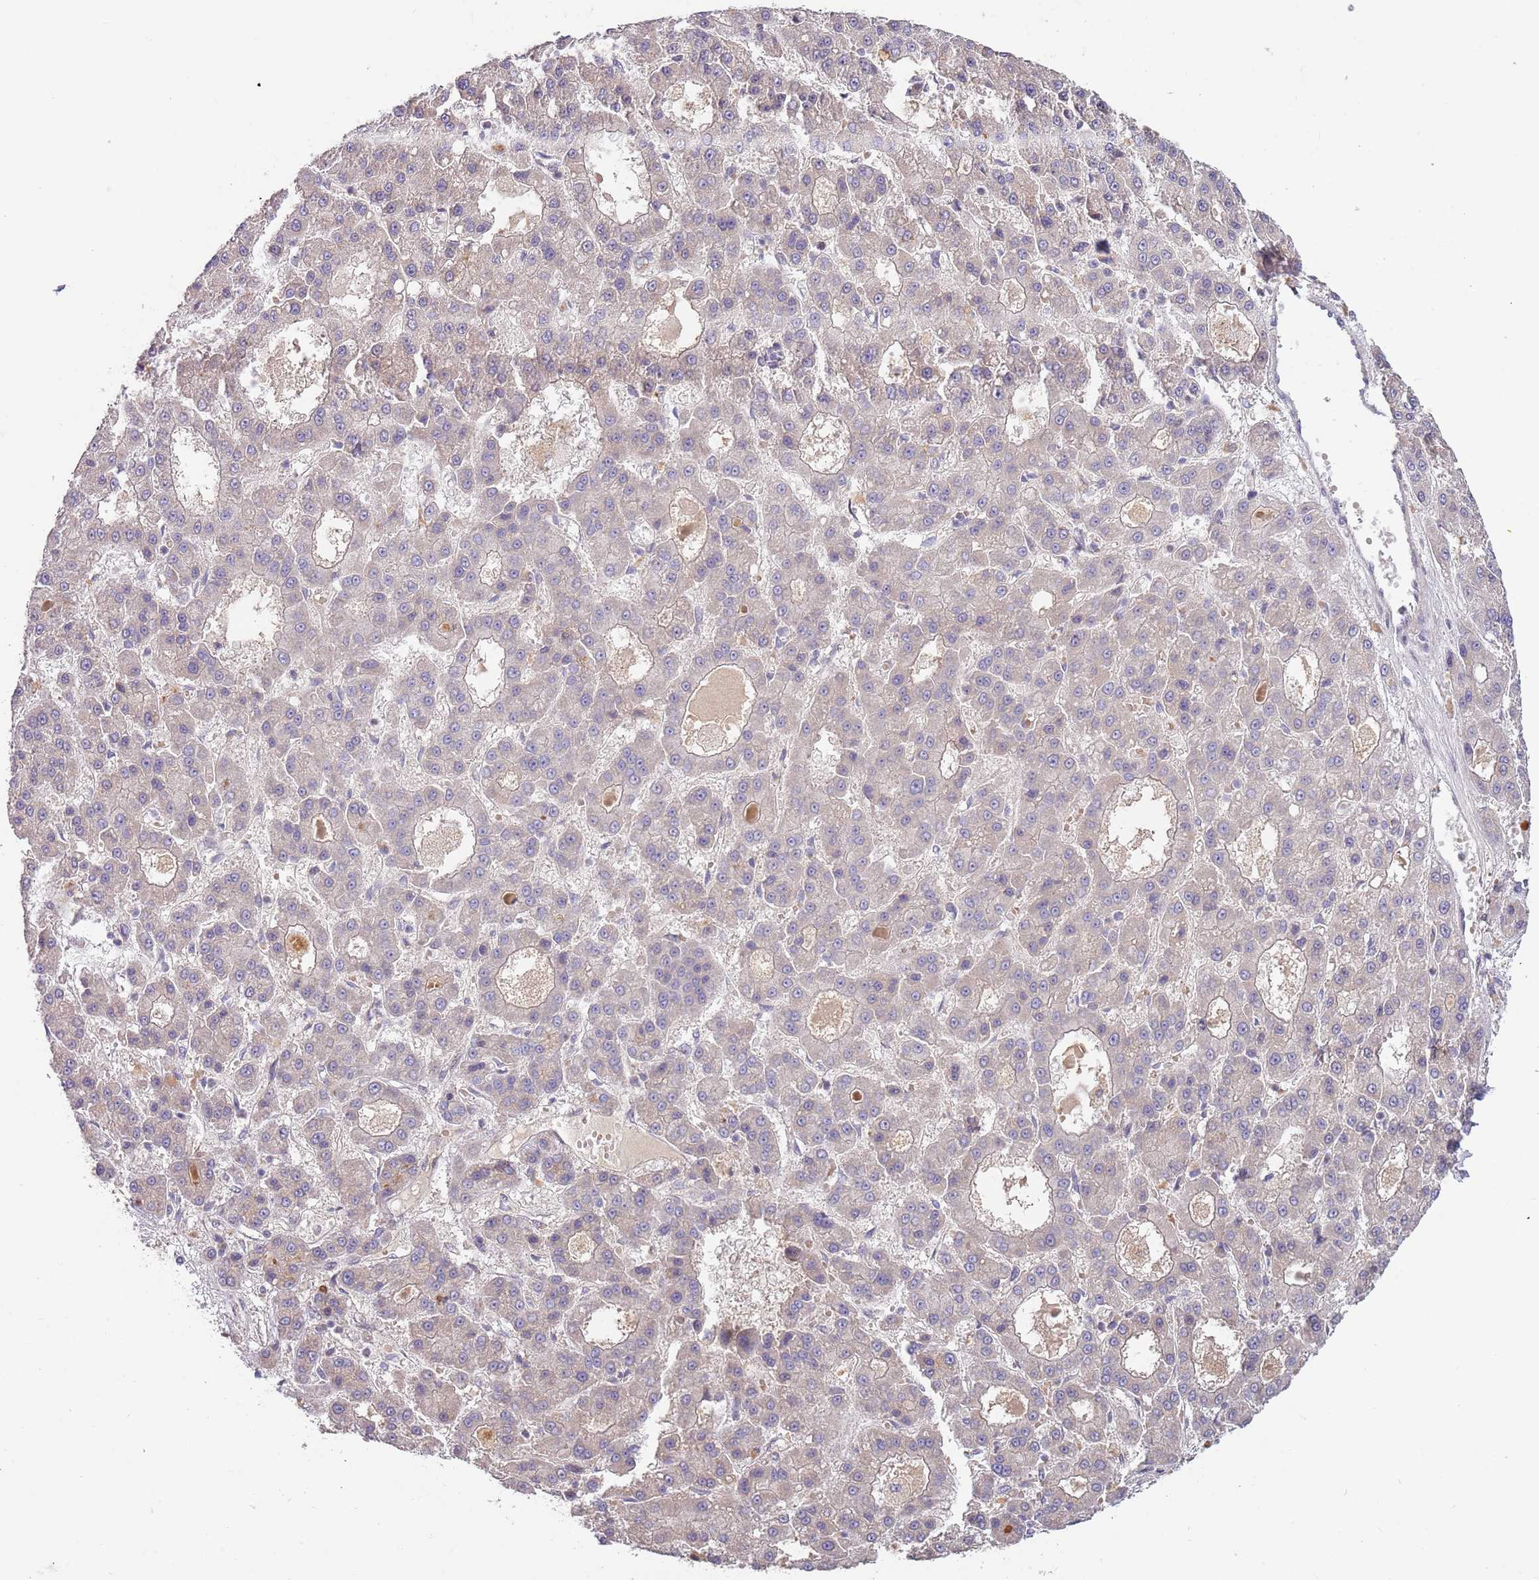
{"staining": {"intensity": "negative", "quantity": "none", "location": "none"}, "tissue": "liver cancer", "cell_type": "Tumor cells", "image_type": "cancer", "snomed": [{"axis": "morphology", "description": "Carcinoma, Hepatocellular, NOS"}, {"axis": "topography", "description": "Liver"}], "caption": "Immunohistochemistry histopathology image of neoplastic tissue: liver hepatocellular carcinoma stained with DAB reveals no significant protein staining in tumor cells. The staining is performed using DAB brown chromogen with nuclei counter-stained in using hematoxylin.", "gene": "TRAPPC6B", "patient": {"sex": "male", "age": 70}}